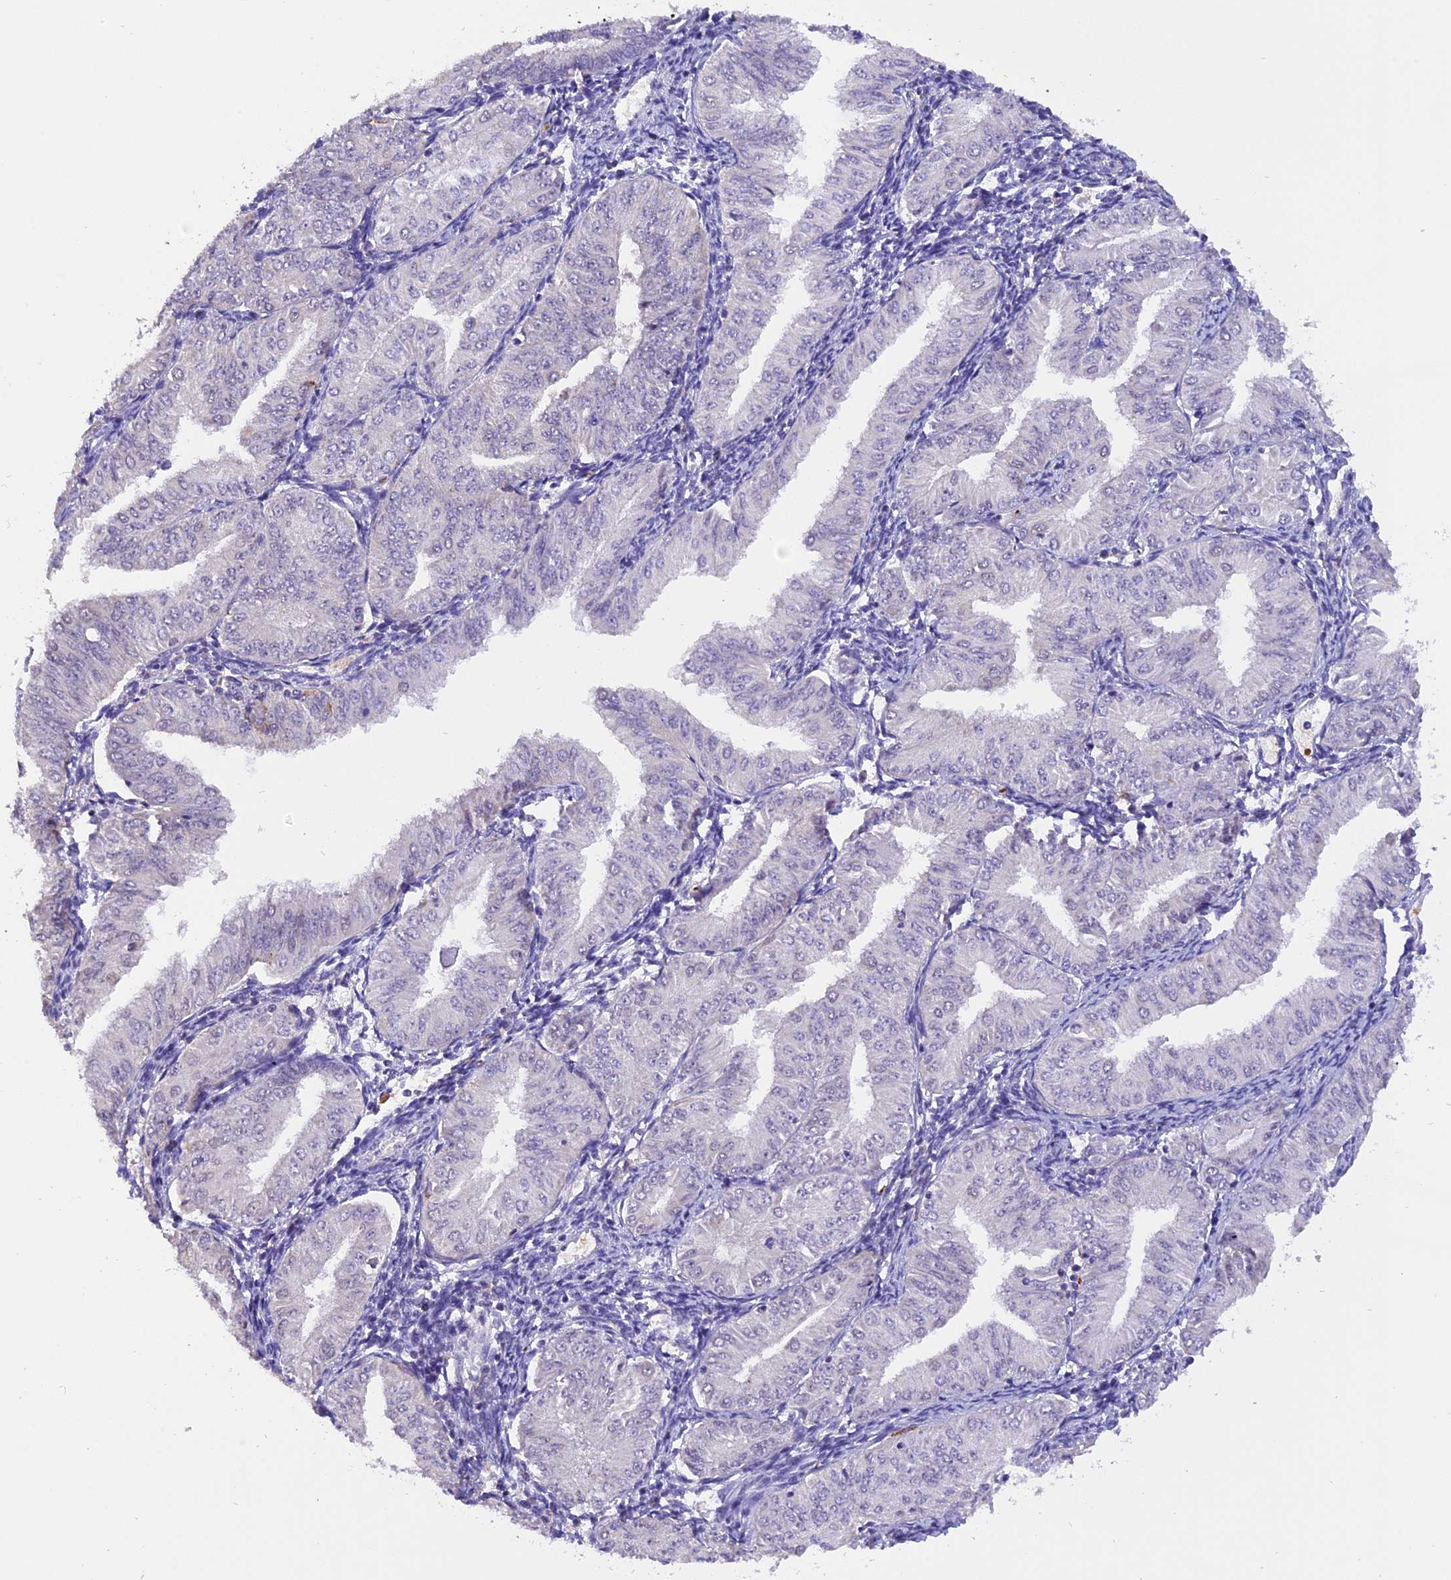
{"staining": {"intensity": "negative", "quantity": "none", "location": "none"}, "tissue": "endometrial cancer", "cell_type": "Tumor cells", "image_type": "cancer", "snomed": [{"axis": "morphology", "description": "Normal tissue, NOS"}, {"axis": "morphology", "description": "Adenocarcinoma, NOS"}, {"axis": "topography", "description": "Endometrium"}], "caption": "Tumor cells show no significant protein expression in endometrial adenocarcinoma.", "gene": "AHSP", "patient": {"sex": "female", "age": 53}}